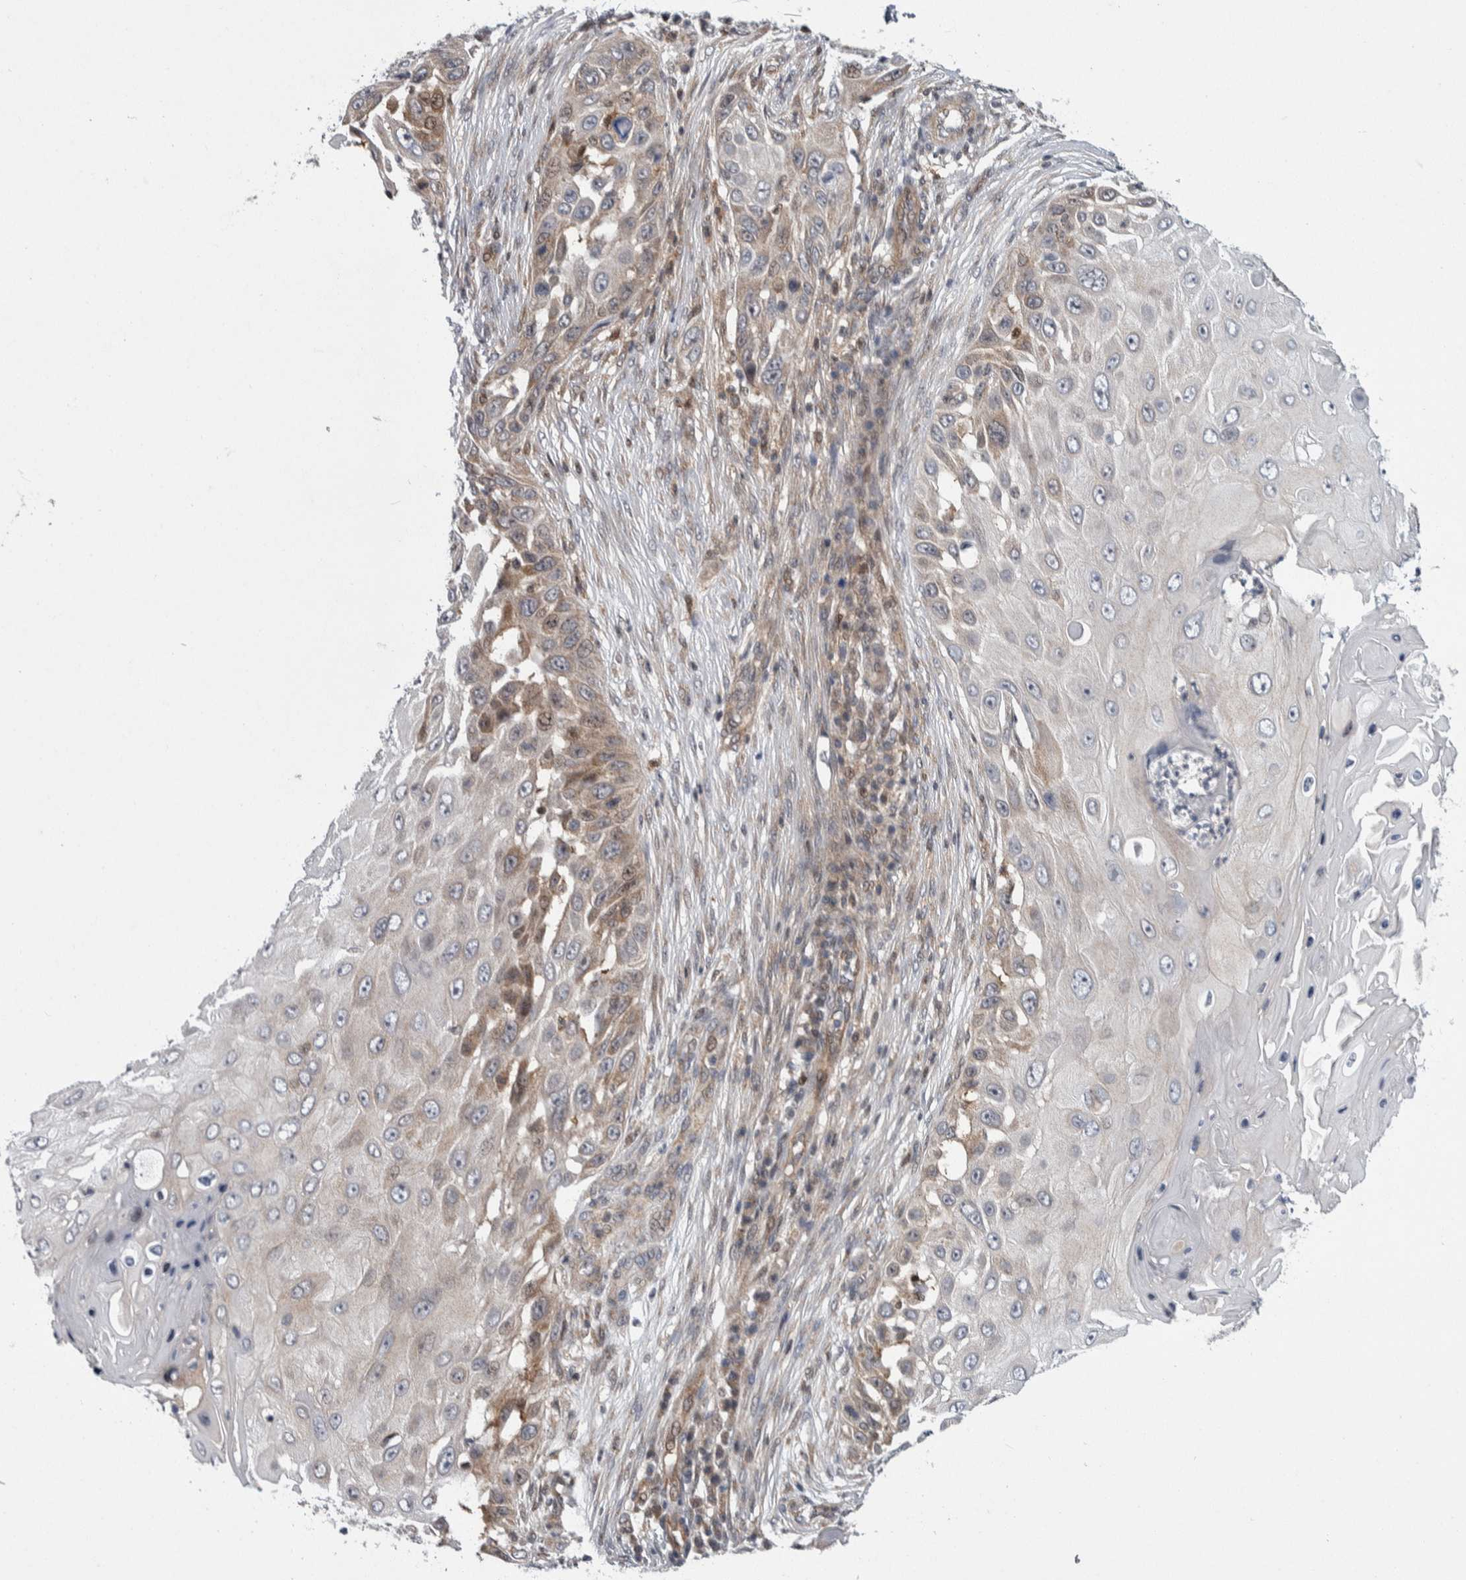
{"staining": {"intensity": "weak", "quantity": "25%-75%", "location": "cytoplasmic/membranous"}, "tissue": "skin cancer", "cell_type": "Tumor cells", "image_type": "cancer", "snomed": [{"axis": "morphology", "description": "Squamous cell carcinoma, NOS"}, {"axis": "topography", "description": "Skin"}], "caption": "Skin cancer (squamous cell carcinoma) tissue shows weak cytoplasmic/membranous expression in approximately 25%-75% of tumor cells, visualized by immunohistochemistry. The staining was performed using DAB to visualize the protein expression in brown, while the nuclei were stained in blue with hematoxylin (Magnification: 20x).", "gene": "PTPA", "patient": {"sex": "female", "age": 44}}